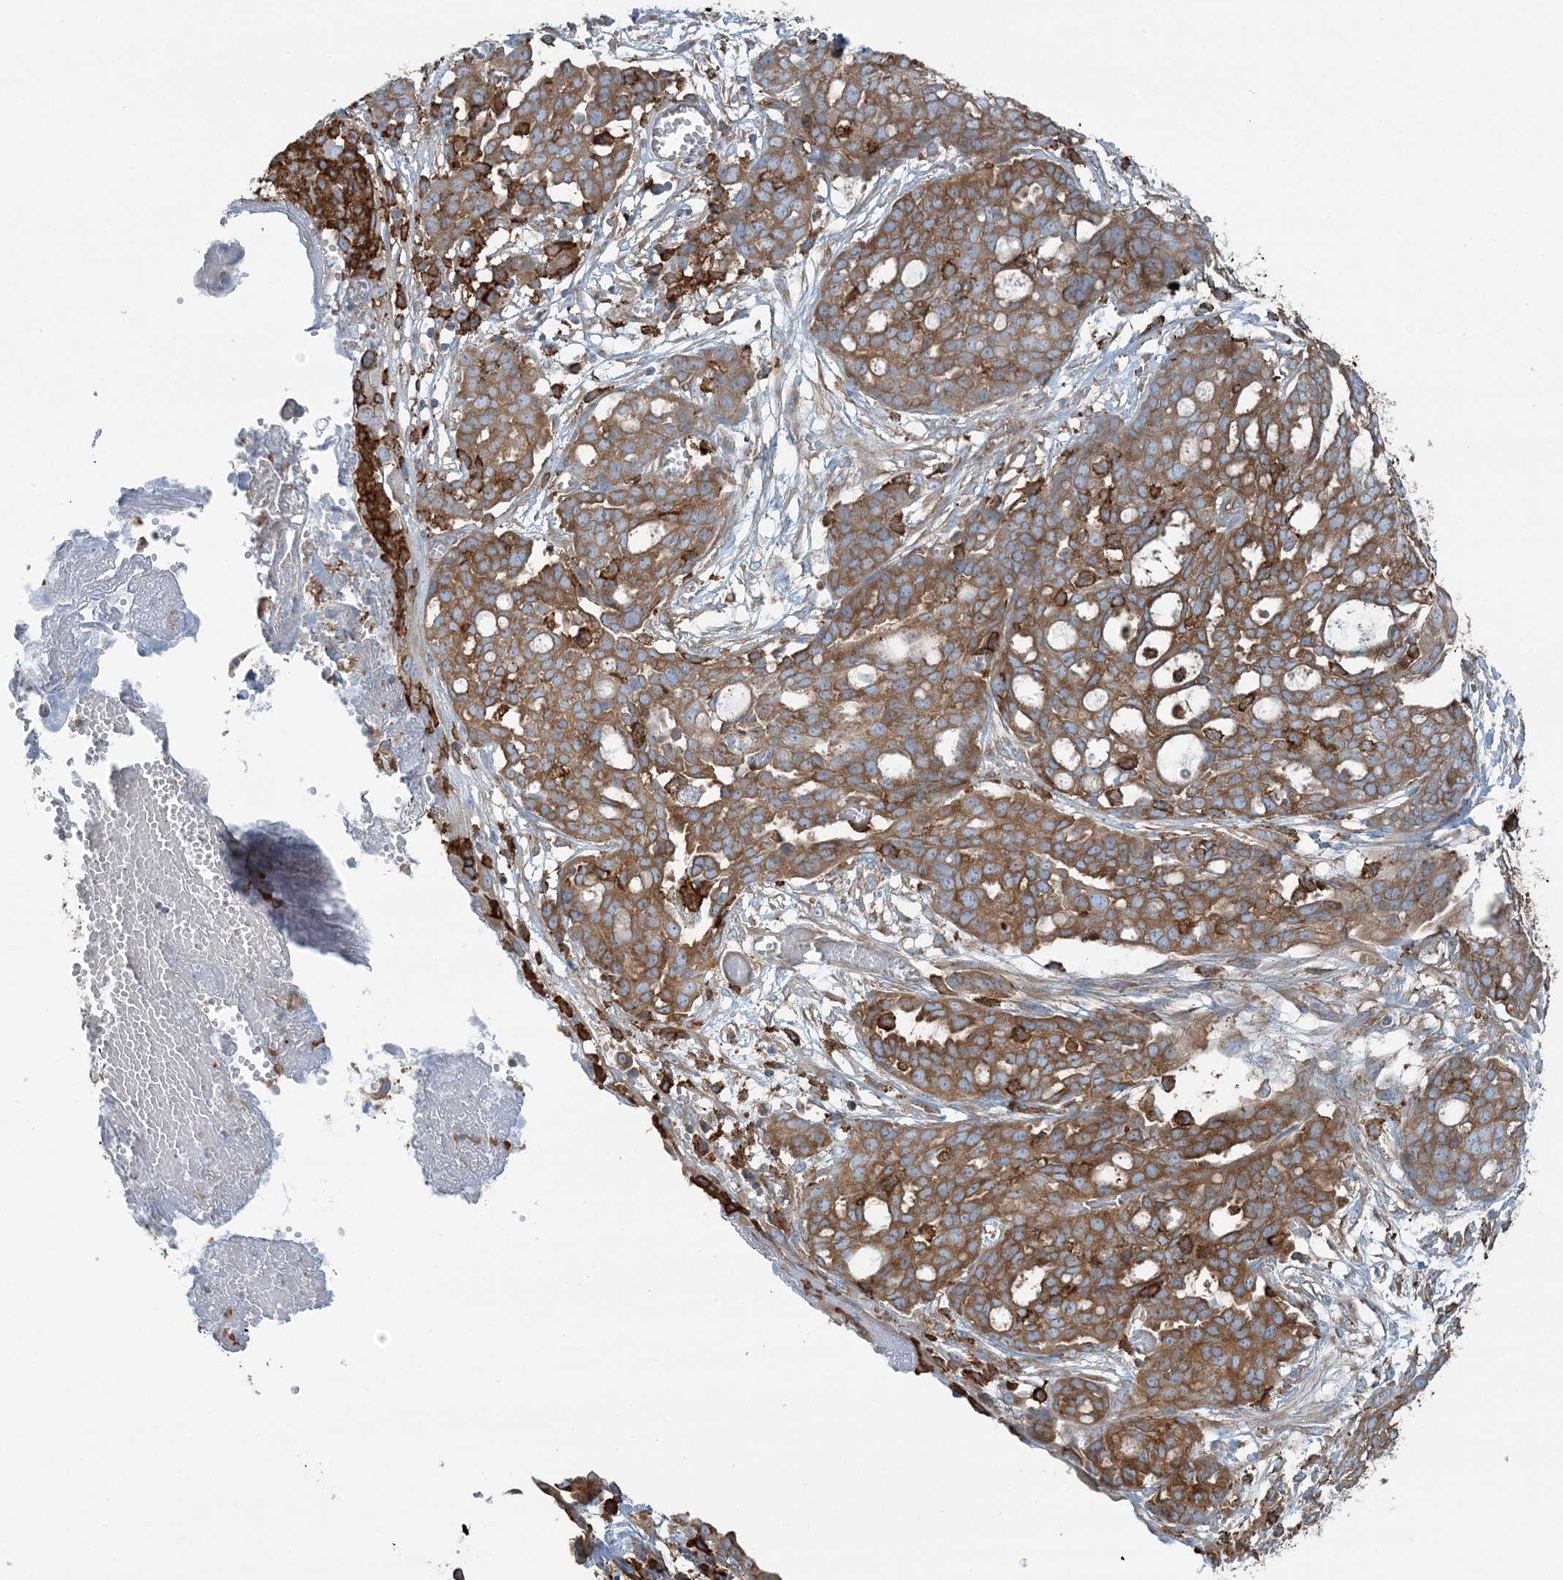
{"staining": {"intensity": "moderate", "quantity": ">75%", "location": "cytoplasmic/membranous"}, "tissue": "ovarian cancer", "cell_type": "Tumor cells", "image_type": "cancer", "snomed": [{"axis": "morphology", "description": "Cystadenocarcinoma, serous, NOS"}, {"axis": "topography", "description": "Soft tissue"}, {"axis": "topography", "description": "Ovary"}], "caption": "This is a micrograph of immunohistochemistry (IHC) staining of ovarian cancer, which shows moderate expression in the cytoplasmic/membranous of tumor cells.", "gene": "SNX2", "patient": {"sex": "female", "age": 57}}